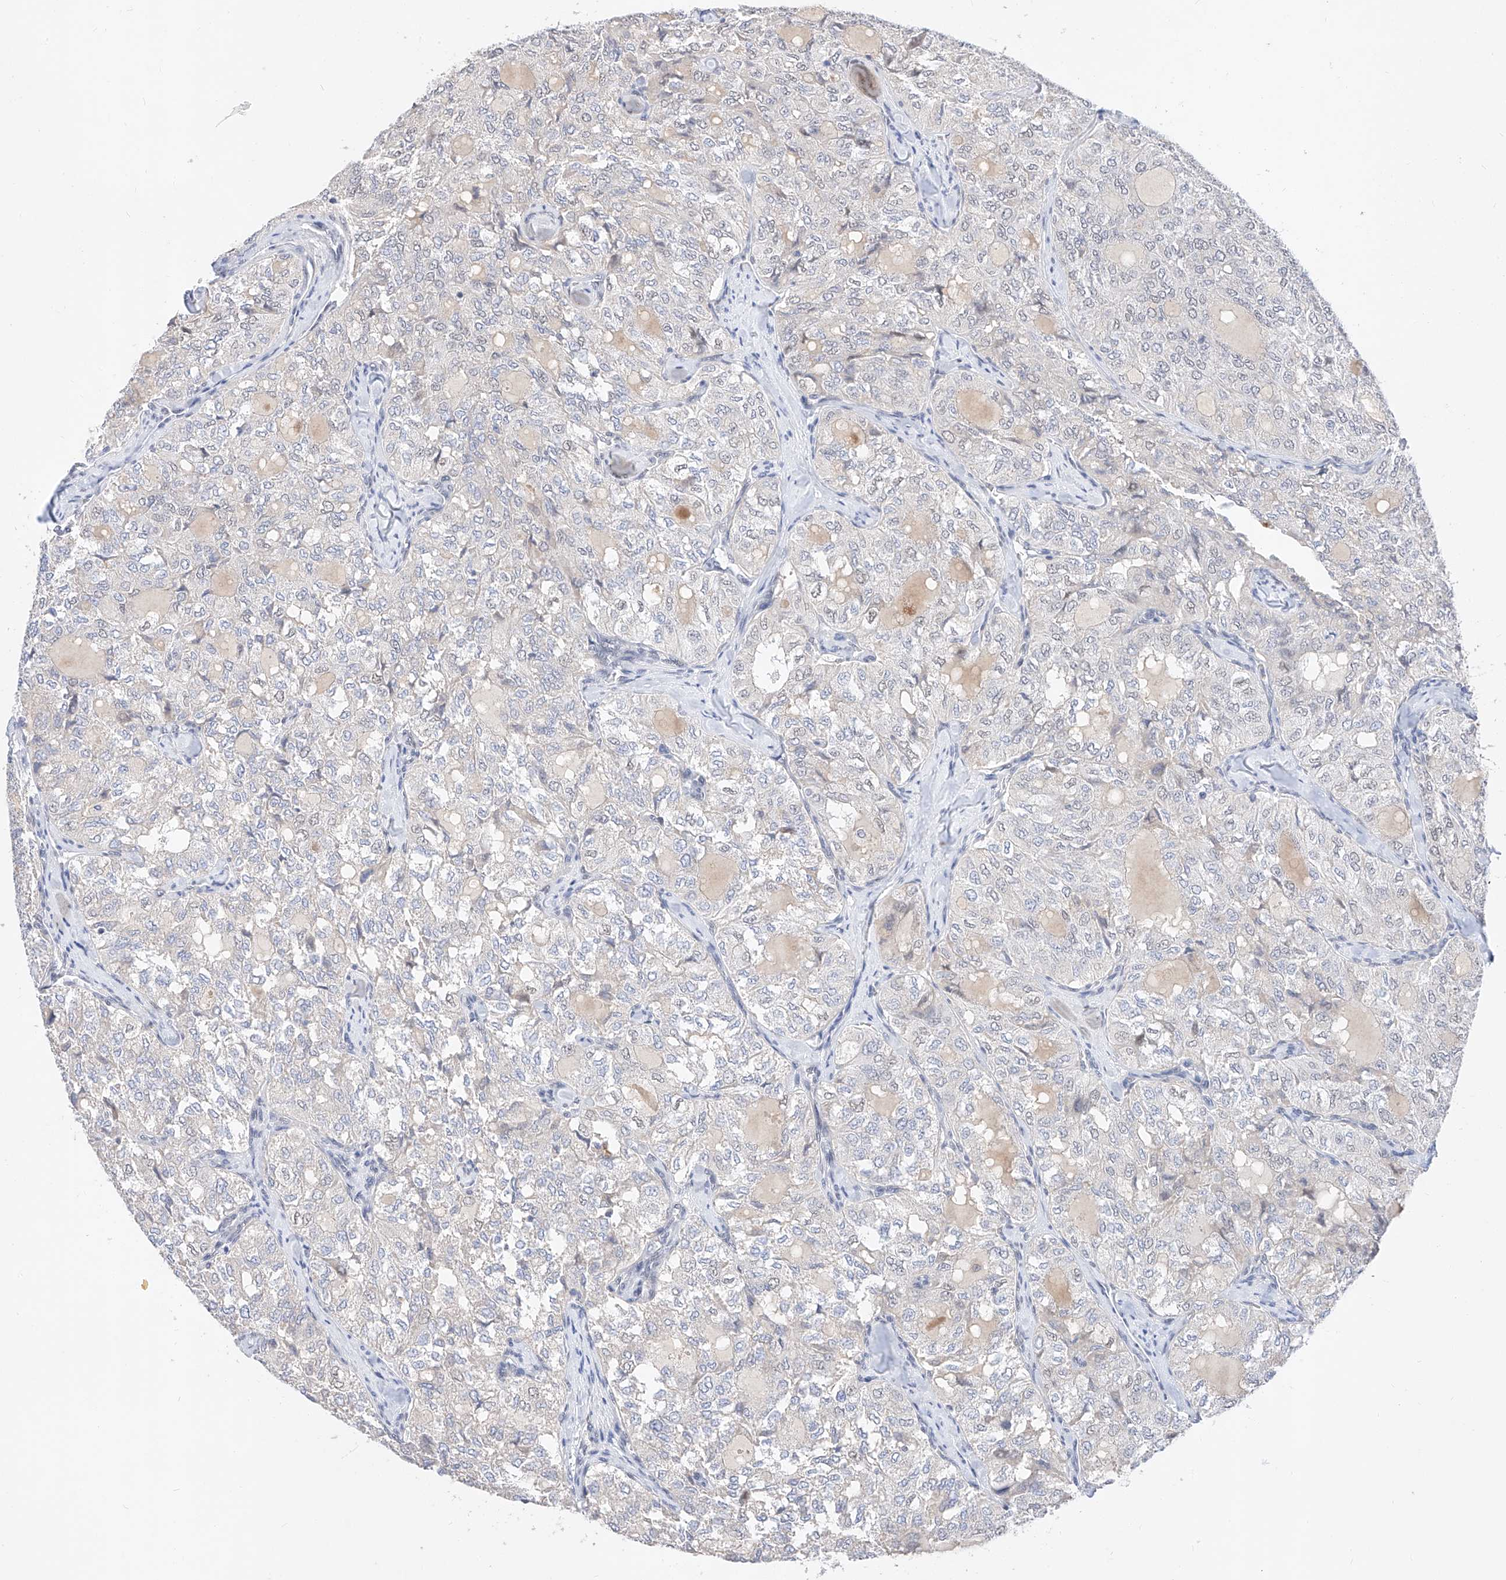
{"staining": {"intensity": "negative", "quantity": "none", "location": "none"}, "tissue": "thyroid cancer", "cell_type": "Tumor cells", "image_type": "cancer", "snomed": [{"axis": "morphology", "description": "Follicular adenoma carcinoma, NOS"}, {"axis": "topography", "description": "Thyroid gland"}], "caption": "This is a photomicrograph of immunohistochemistry staining of follicular adenoma carcinoma (thyroid), which shows no staining in tumor cells.", "gene": "KCNJ1", "patient": {"sex": "male", "age": 75}}